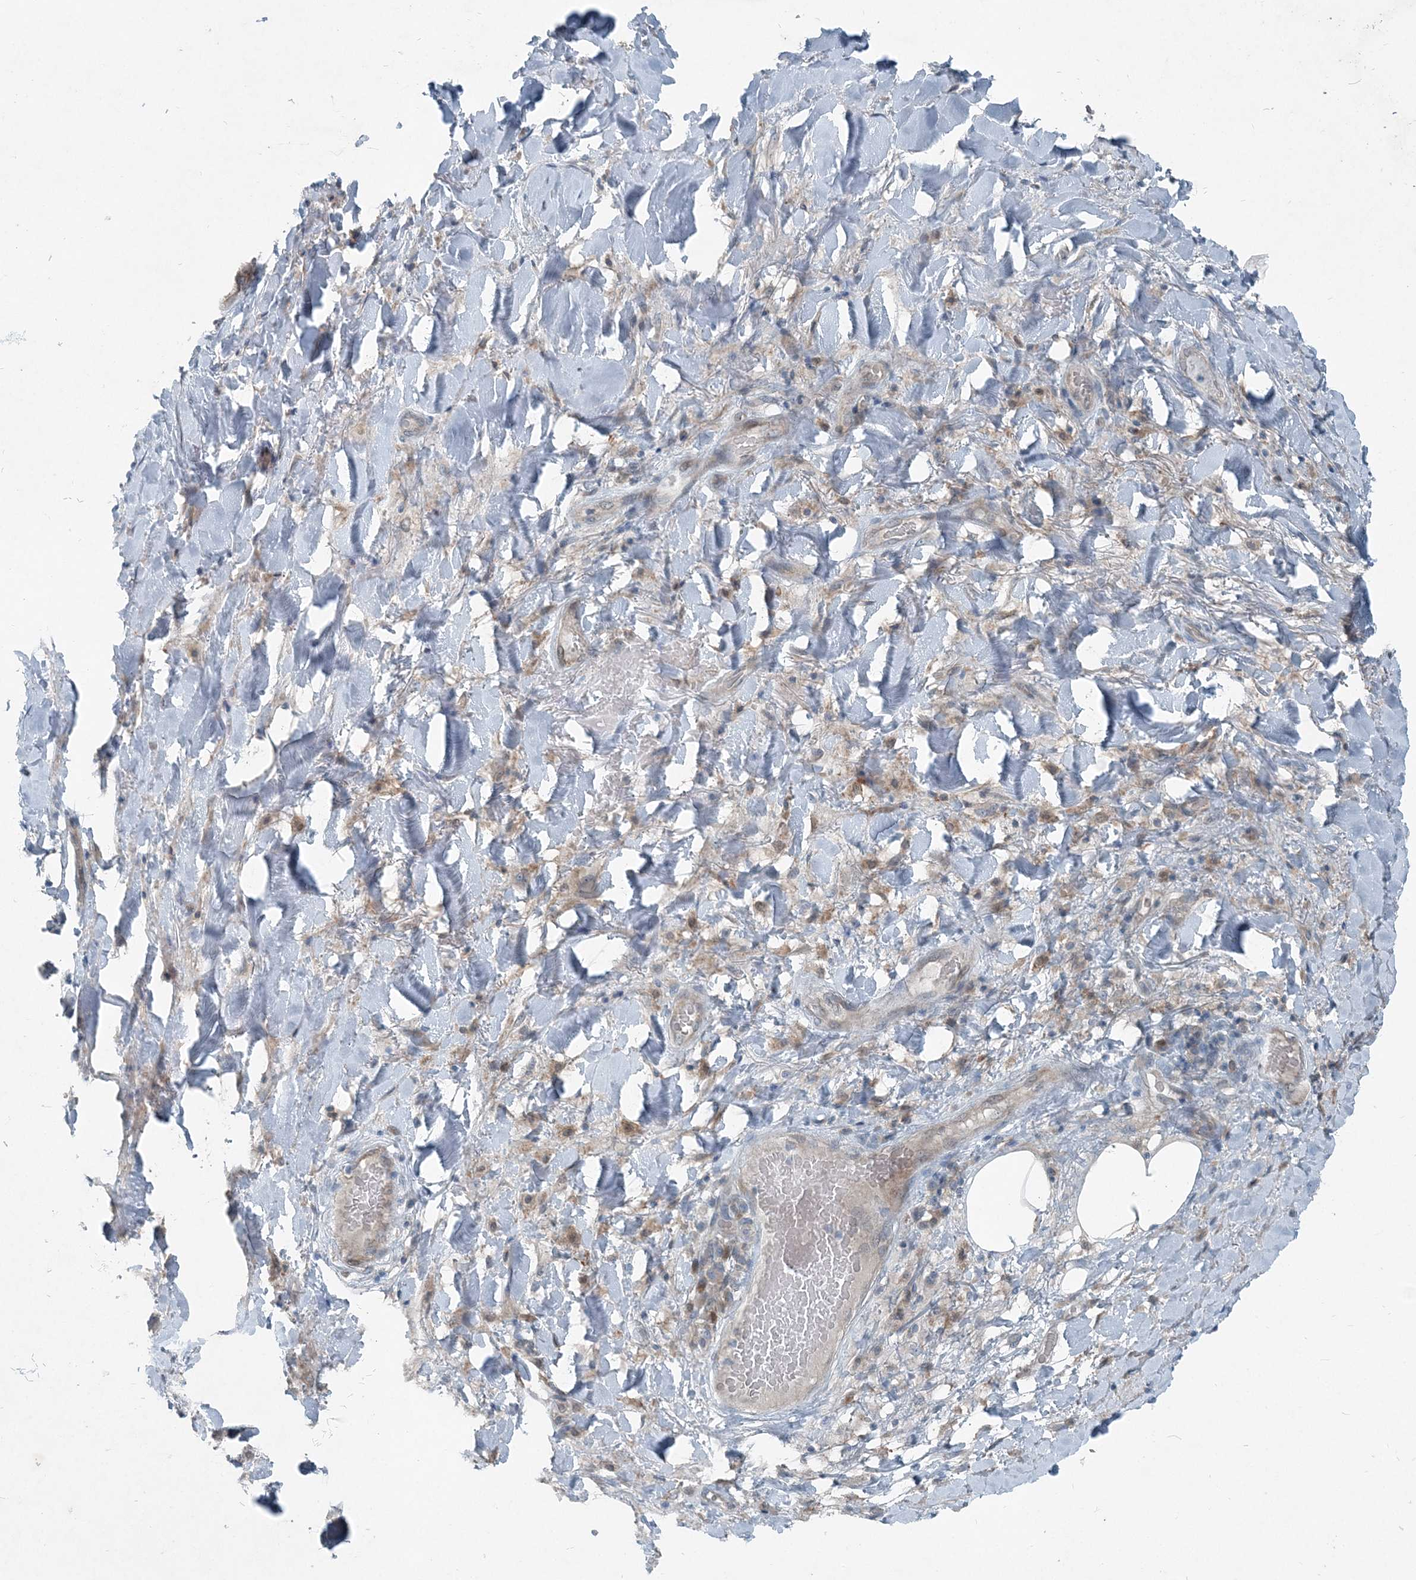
{"staining": {"intensity": "negative", "quantity": "none", "location": "none"}, "tissue": "adipose tissue", "cell_type": "Adipocytes", "image_type": "normal", "snomed": [{"axis": "morphology", "description": "Normal tissue, NOS"}, {"axis": "morphology", "description": "Squamous cell carcinoma, NOS"}, {"axis": "topography", "description": "Lymph node"}, {"axis": "topography", "description": "Bronchus"}, {"axis": "topography", "description": "Lung"}], "caption": "The immunohistochemistry (IHC) photomicrograph has no significant expression in adipocytes of adipose tissue.", "gene": "ARMH1", "patient": {"sex": "male", "age": 66}}